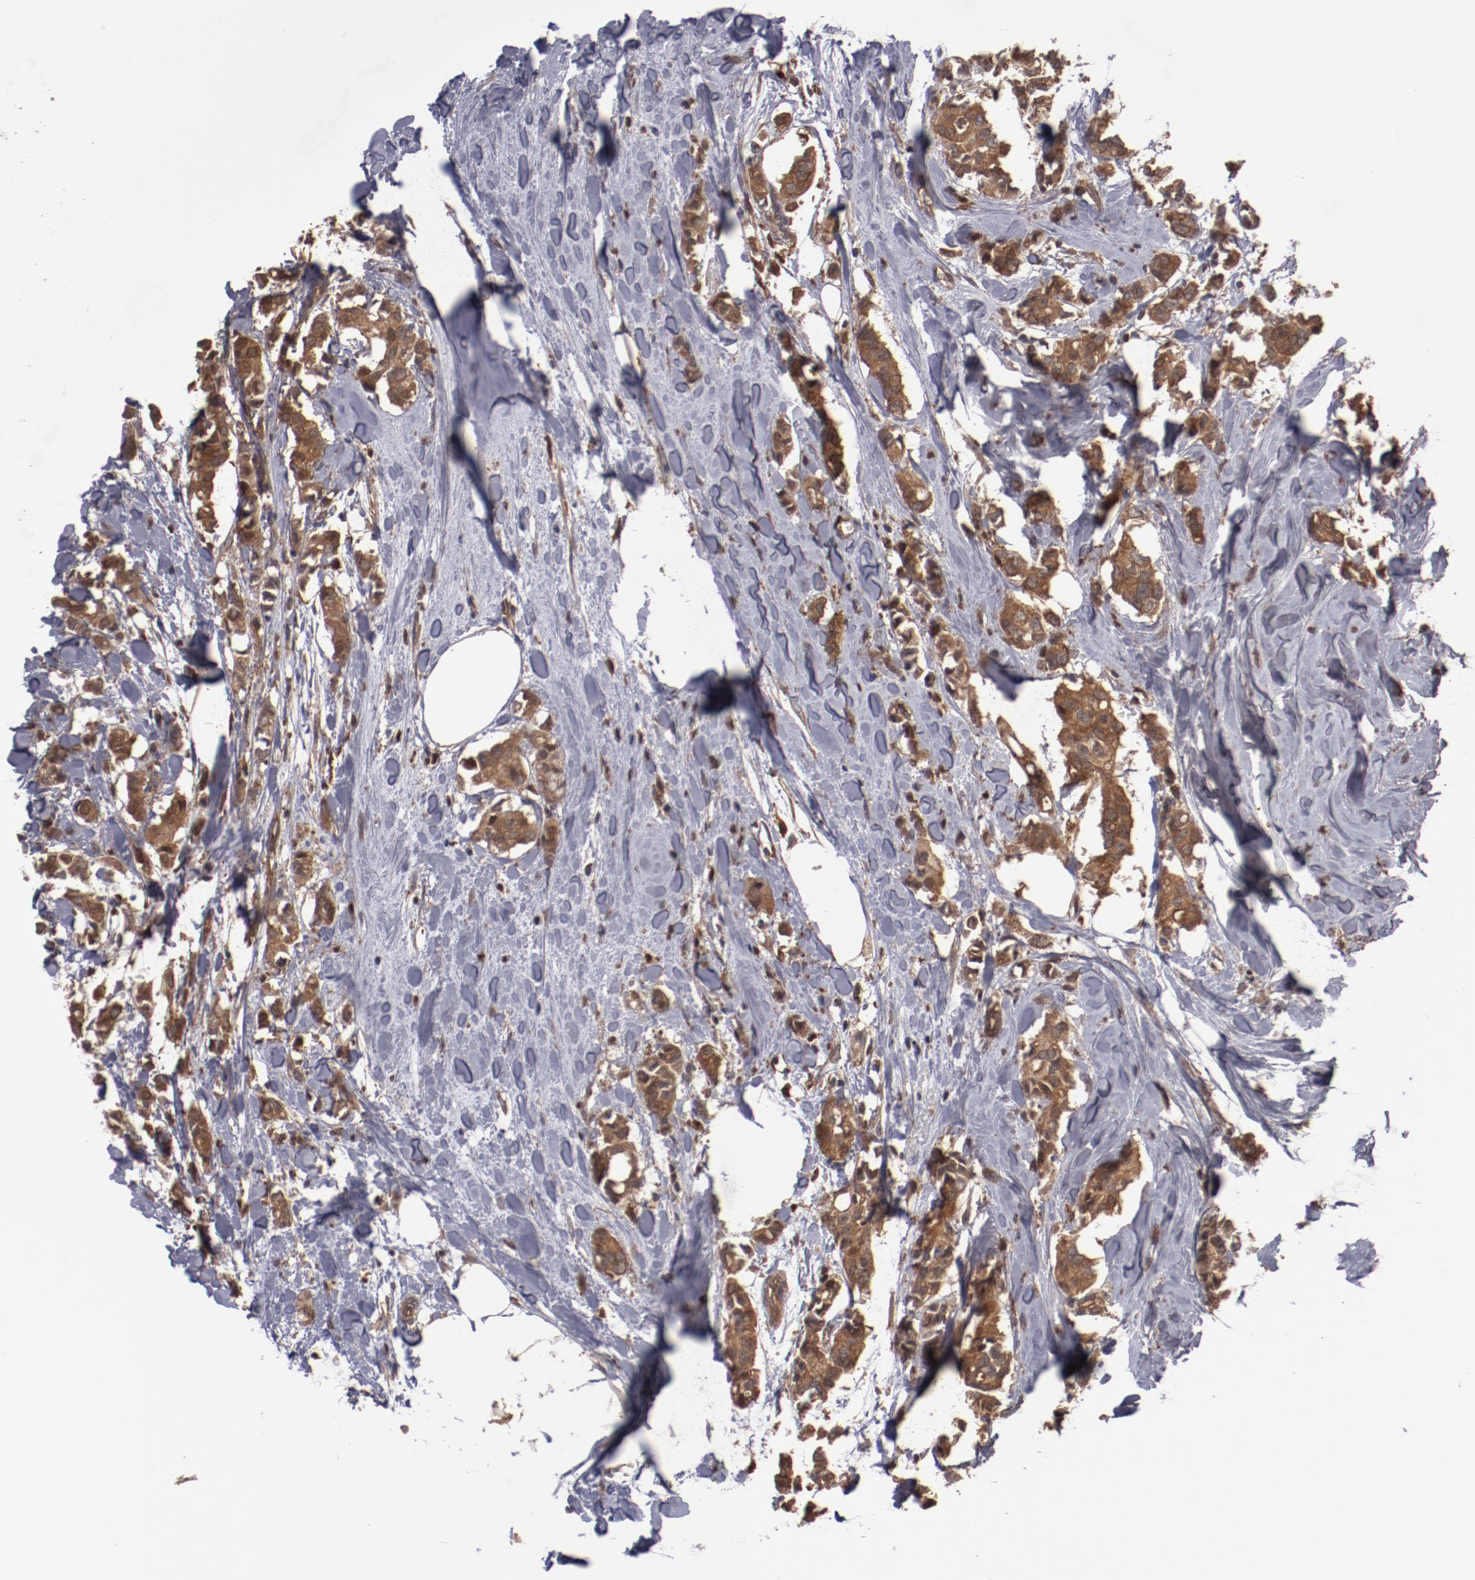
{"staining": {"intensity": "moderate", "quantity": ">75%", "location": "cytoplasmic/membranous"}, "tissue": "breast cancer", "cell_type": "Tumor cells", "image_type": "cancer", "snomed": [{"axis": "morphology", "description": "Duct carcinoma"}, {"axis": "topography", "description": "Breast"}], "caption": "Approximately >75% of tumor cells in human invasive ductal carcinoma (breast) display moderate cytoplasmic/membranous protein positivity as visualized by brown immunohistochemical staining.", "gene": "DNAAF2", "patient": {"sex": "female", "age": 84}}